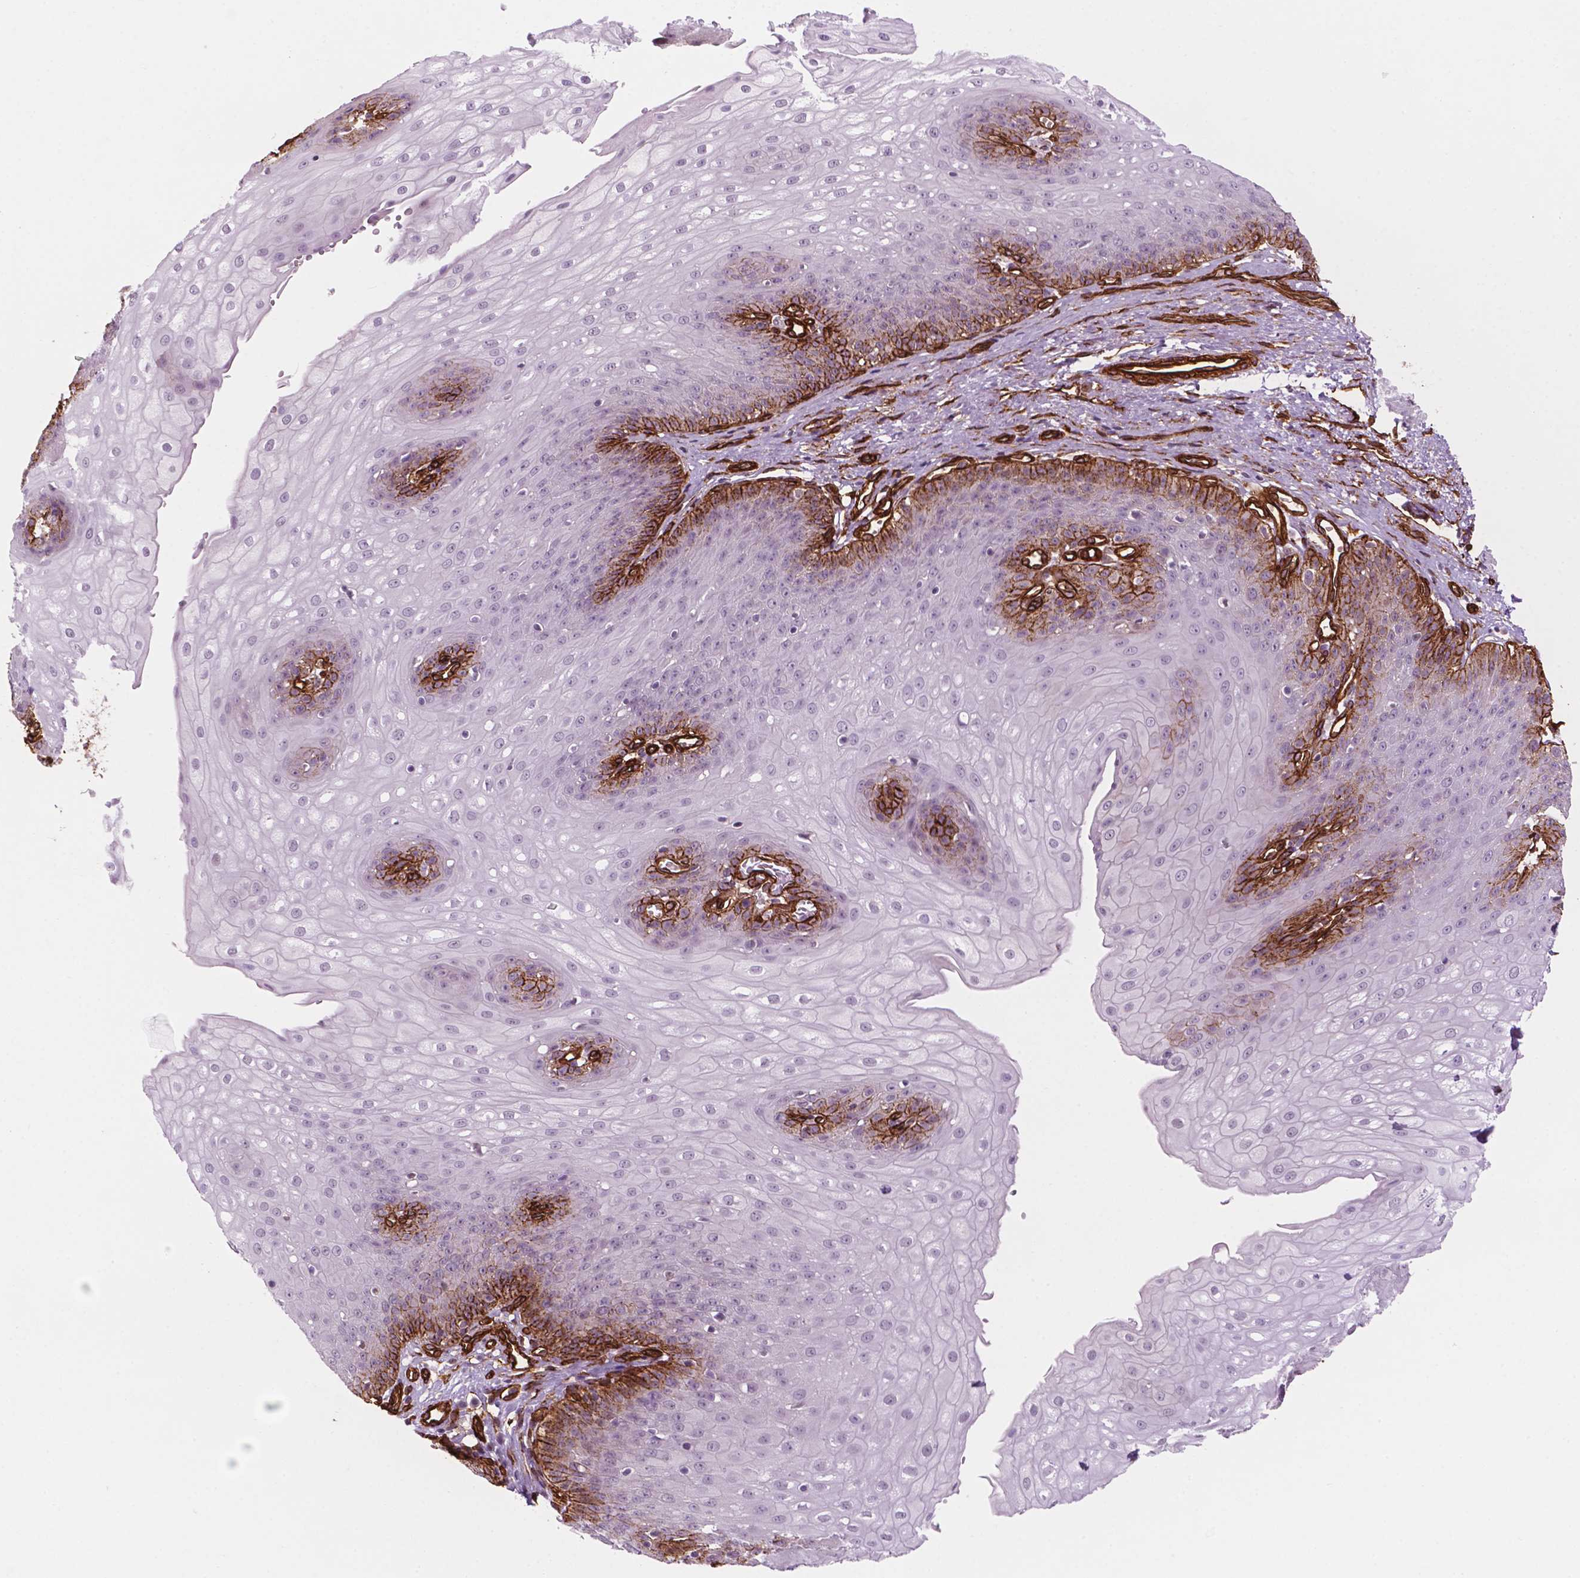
{"staining": {"intensity": "strong", "quantity": "<25%", "location": "cytoplasmic/membranous"}, "tissue": "esophagus", "cell_type": "Squamous epithelial cells", "image_type": "normal", "snomed": [{"axis": "morphology", "description": "Normal tissue, NOS"}, {"axis": "topography", "description": "Esophagus"}], "caption": "Immunohistochemistry micrograph of normal esophagus stained for a protein (brown), which shows medium levels of strong cytoplasmic/membranous expression in about <25% of squamous epithelial cells.", "gene": "EGFL8", "patient": {"sex": "male", "age": 71}}